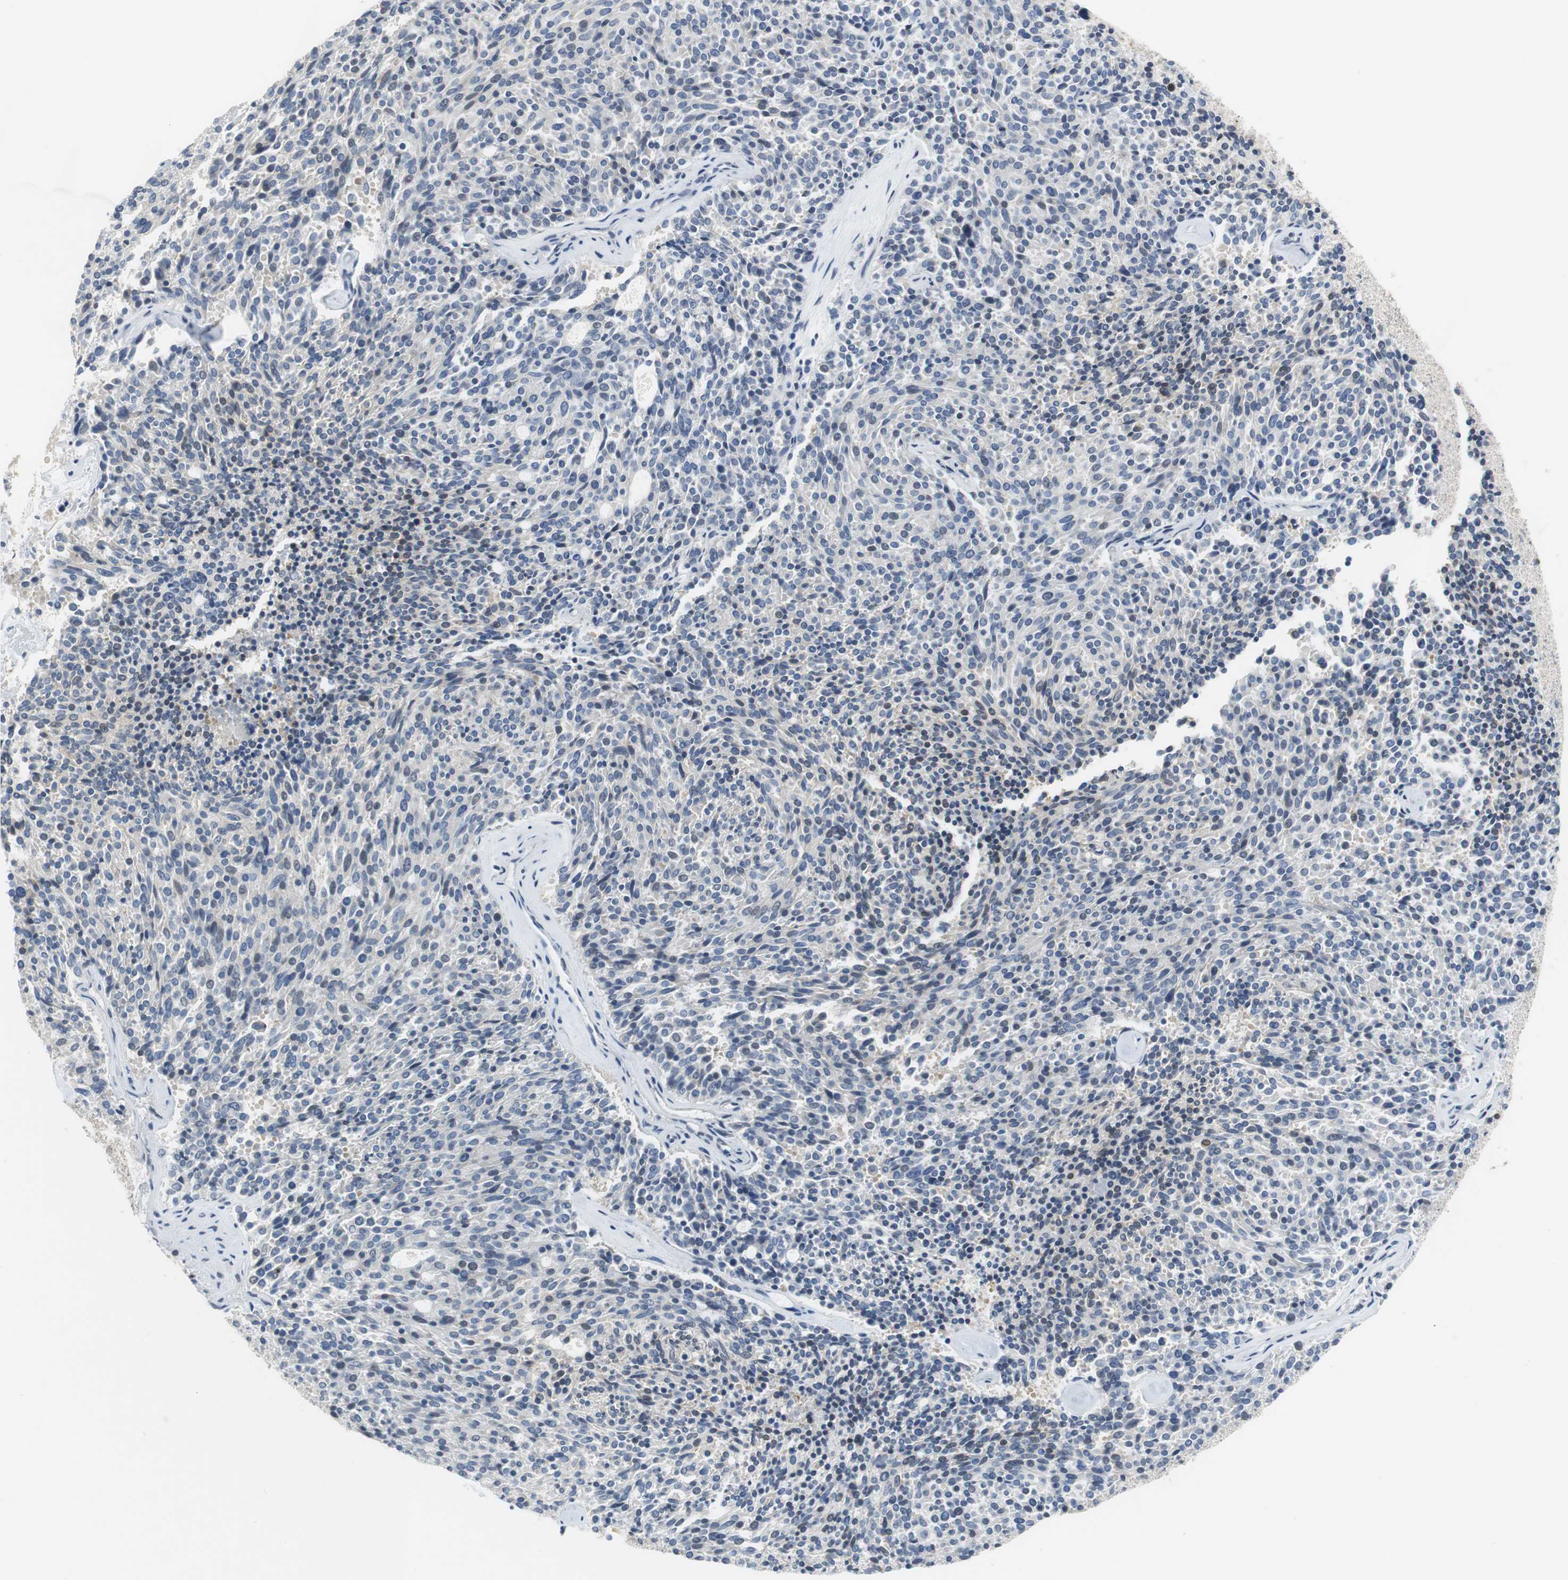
{"staining": {"intensity": "weak", "quantity": "<25%", "location": "cytoplasmic/membranous"}, "tissue": "carcinoid", "cell_type": "Tumor cells", "image_type": "cancer", "snomed": [{"axis": "morphology", "description": "Carcinoid, malignant, NOS"}, {"axis": "topography", "description": "Pancreas"}], "caption": "Image shows no significant protein positivity in tumor cells of carcinoid. (DAB (3,3'-diaminobenzidine) immunohistochemistry, high magnification).", "gene": "GLCCI1", "patient": {"sex": "female", "age": 54}}